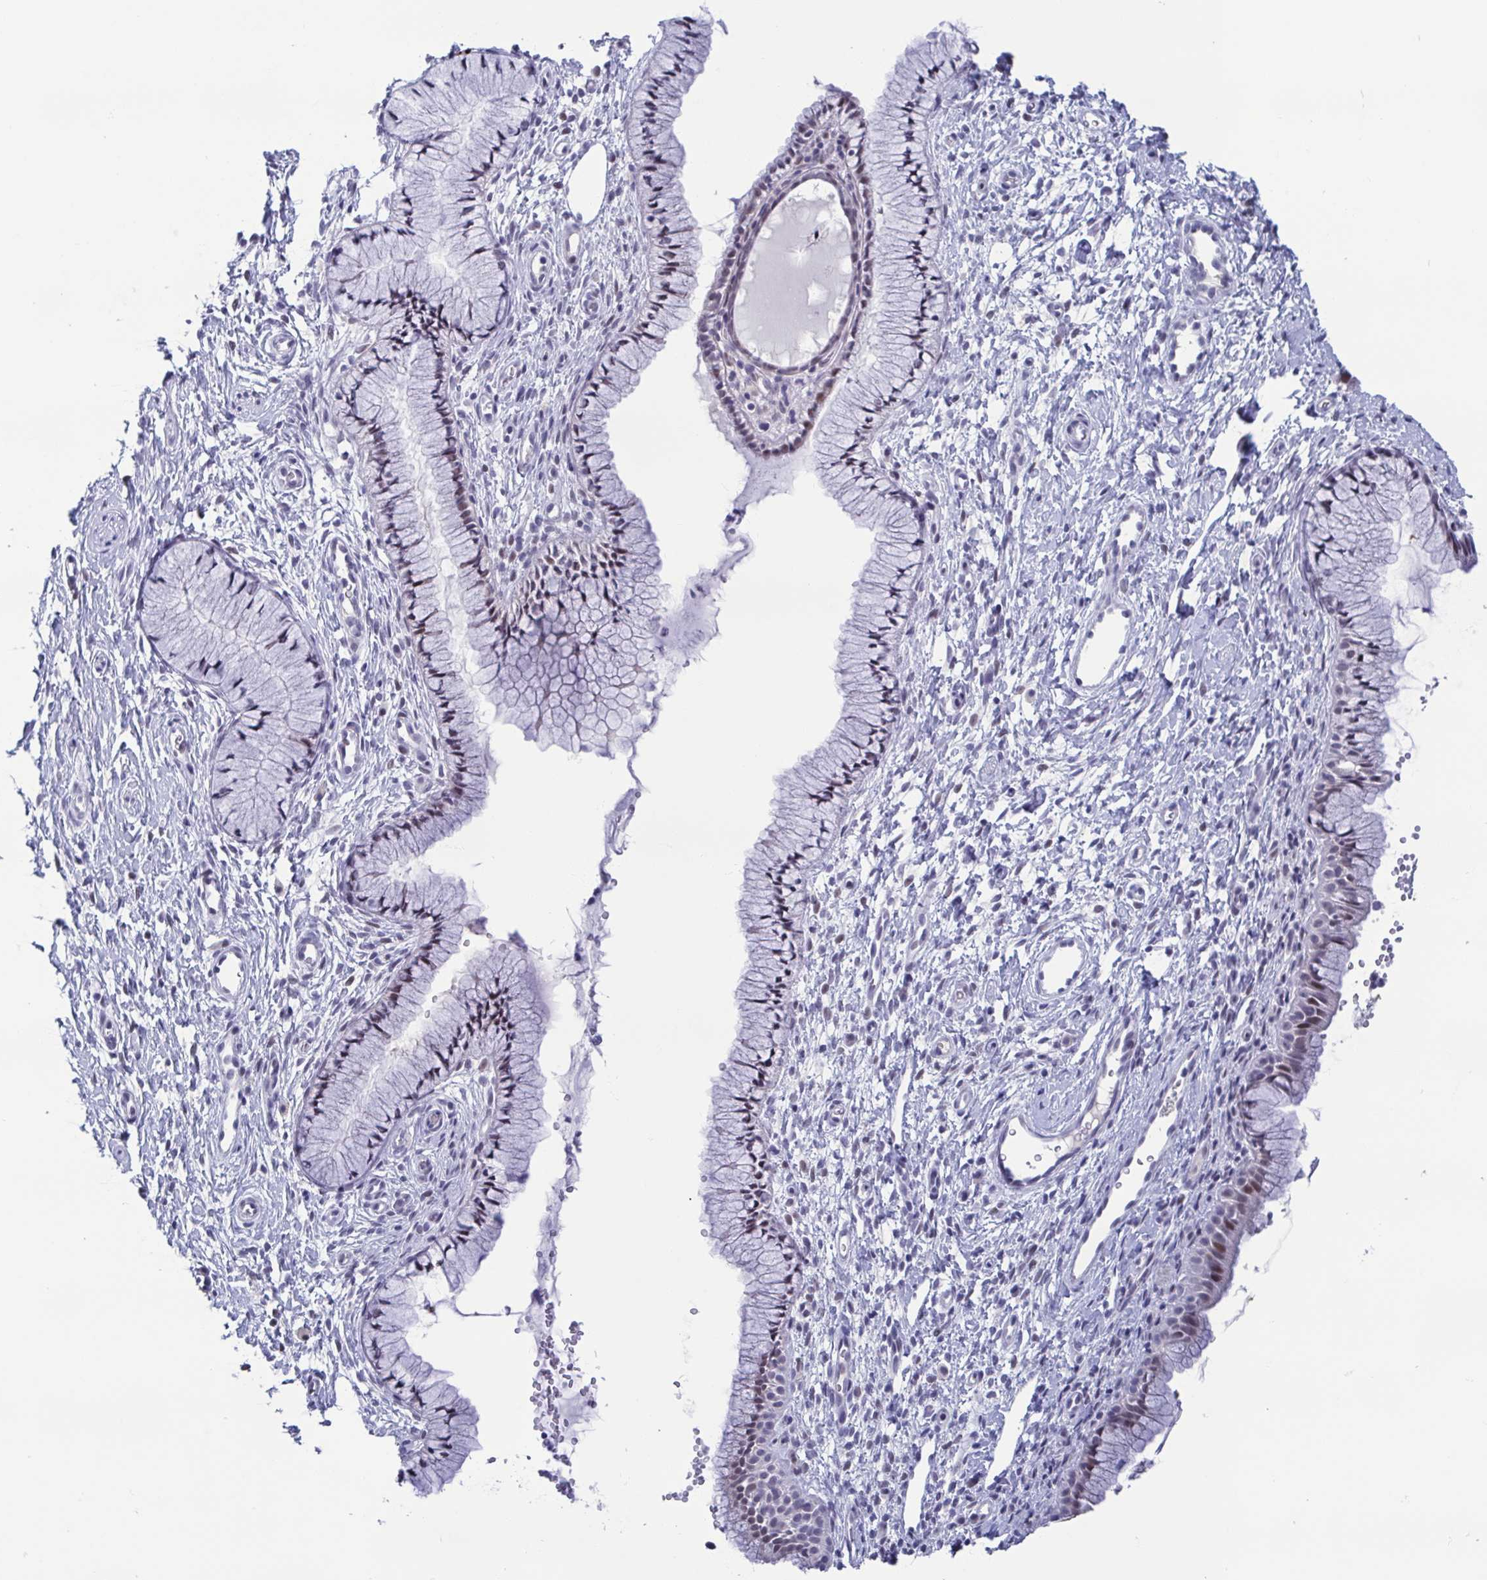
{"staining": {"intensity": "weak", "quantity": ">75%", "location": "nuclear"}, "tissue": "cervix", "cell_type": "Glandular cells", "image_type": "normal", "snomed": [{"axis": "morphology", "description": "Normal tissue, NOS"}, {"axis": "topography", "description": "Cervix"}], "caption": "Weak nuclear protein positivity is present in approximately >75% of glandular cells in cervix.", "gene": "PERM1", "patient": {"sex": "female", "age": 36}}